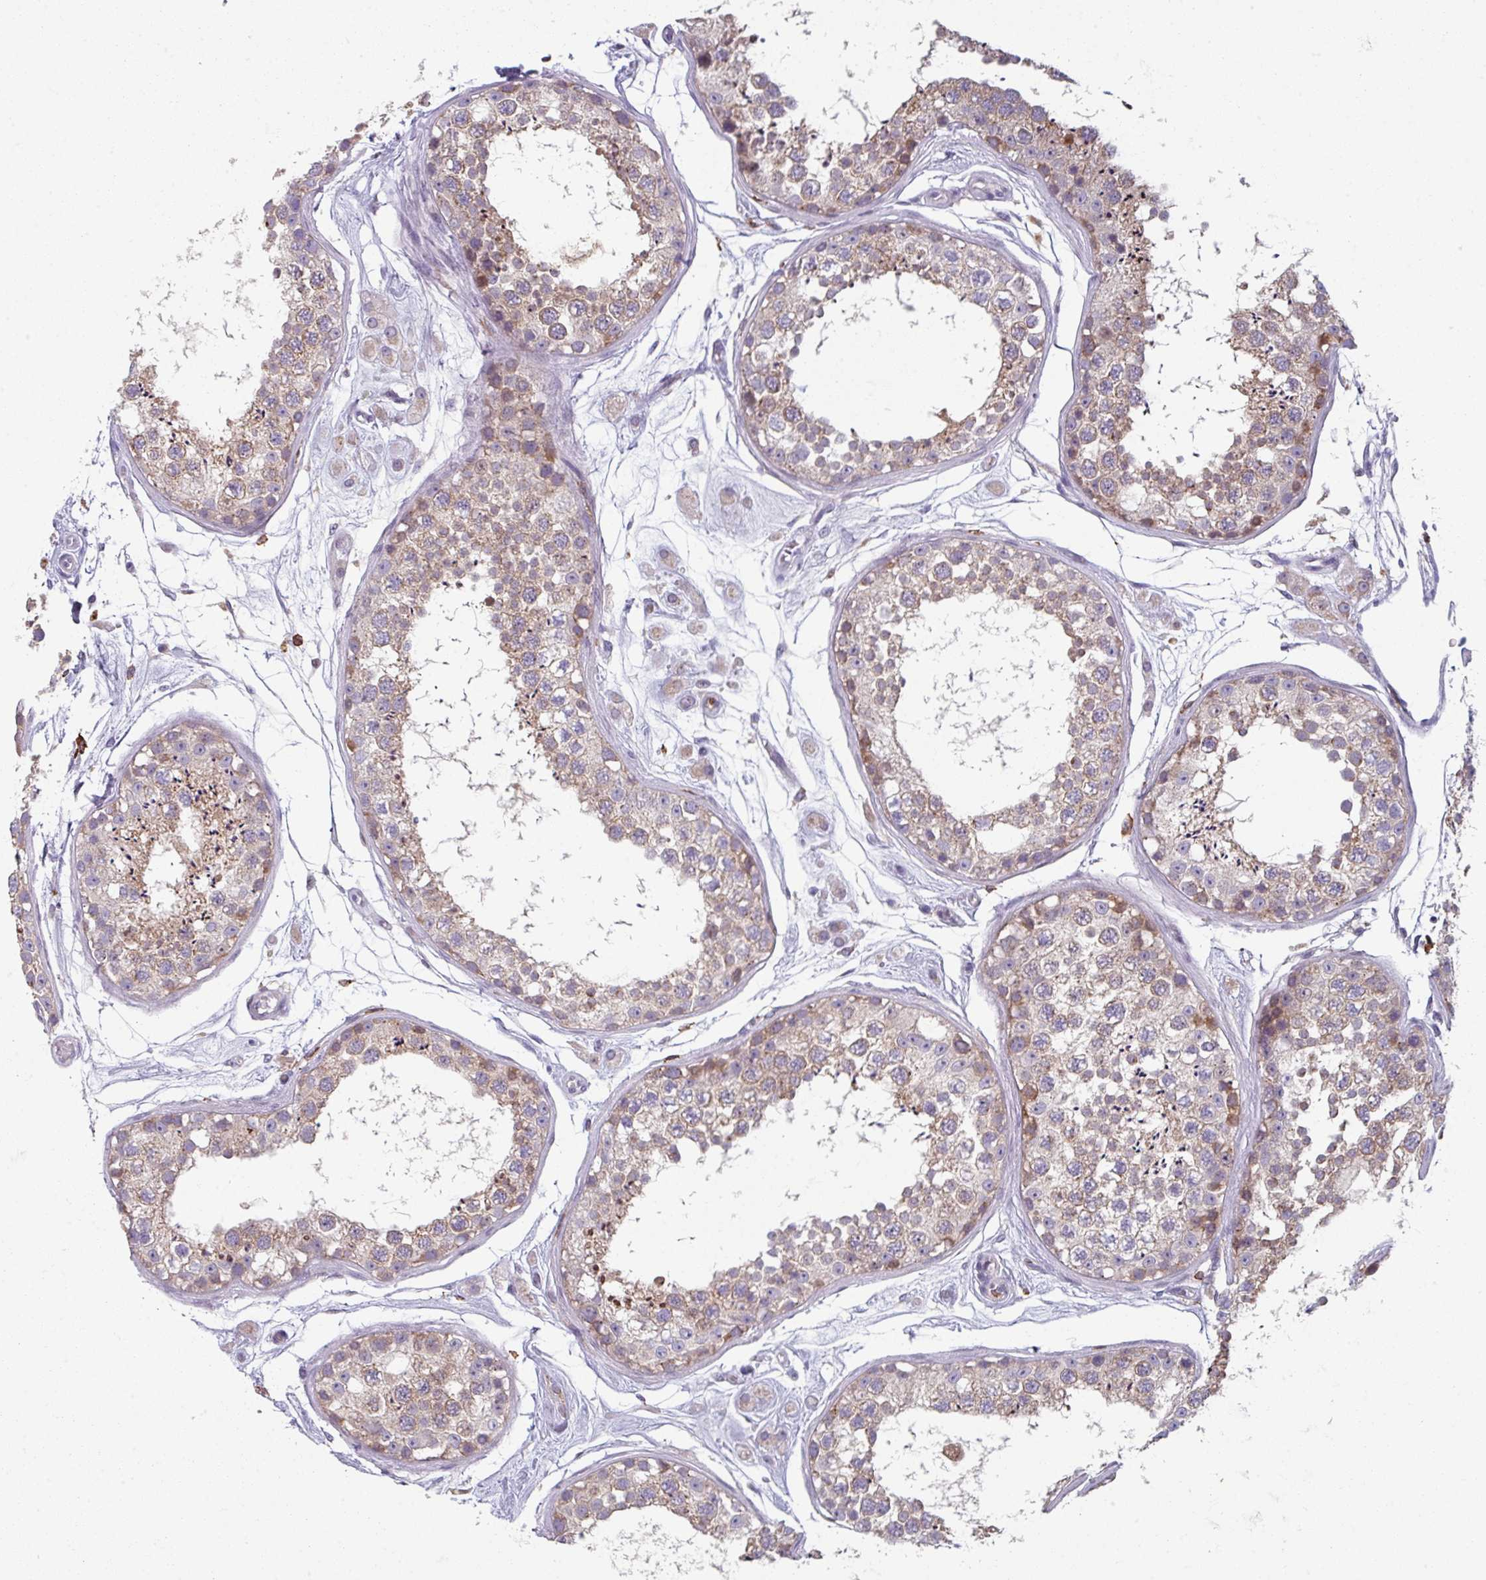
{"staining": {"intensity": "weak", "quantity": "25%-75%", "location": "cytoplasmic/membranous"}, "tissue": "testis", "cell_type": "Cells in seminiferous ducts", "image_type": "normal", "snomed": [{"axis": "morphology", "description": "Normal tissue, NOS"}, {"axis": "topography", "description": "Testis"}], "caption": "DAB immunohistochemical staining of benign testis demonstrates weak cytoplasmic/membranous protein expression in about 25%-75% of cells in seminiferous ducts. The staining was performed using DAB (3,3'-diaminobenzidine) to visualize the protein expression in brown, while the nuclei were stained in blue with hematoxylin (Magnification: 20x).", "gene": "NEDD9", "patient": {"sex": "male", "age": 25}}